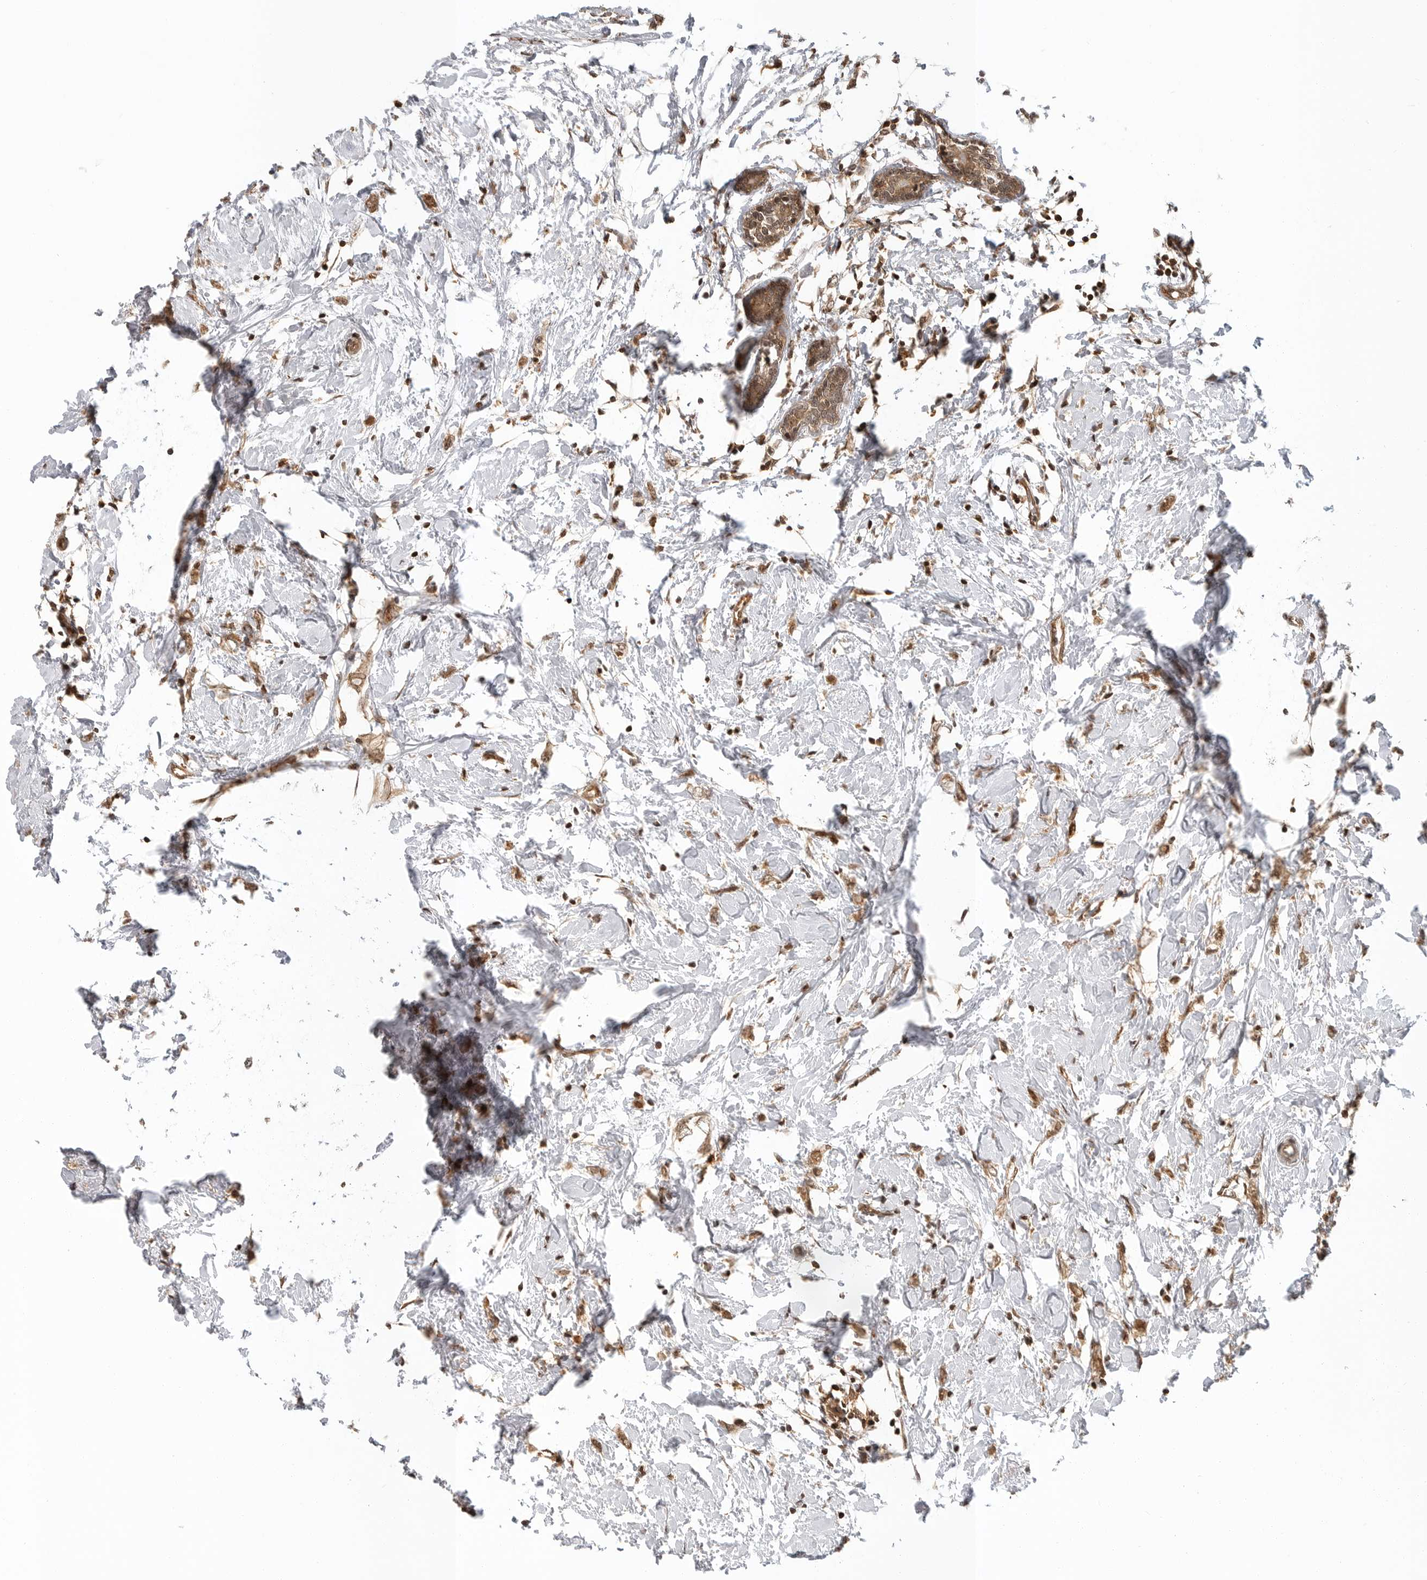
{"staining": {"intensity": "moderate", "quantity": ">75%", "location": "cytoplasmic/membranous,nuclear"}, "tissue": "breast cancer", "cell_type": "Tumor cells", "image_type": "cancer", "snomed": [{"axis": "morphology", "description": "Normal tissue, NOS"}, {"axis": "morphology", "description": "Lobular carcinoma"}, {"axis": "topography", "description": "Breast"}], "caption": "Breast lobular carcinoma stained with DAB (3,3'-diaminobenzidine) immunohistochemistry (IHC) reveals medium levels of moderate cytoplasmic/membranous and nuclear expression in about >75% of tumor cells.", "gene": "SZRD1", "patient": {"sex": "female", "age": 47}}